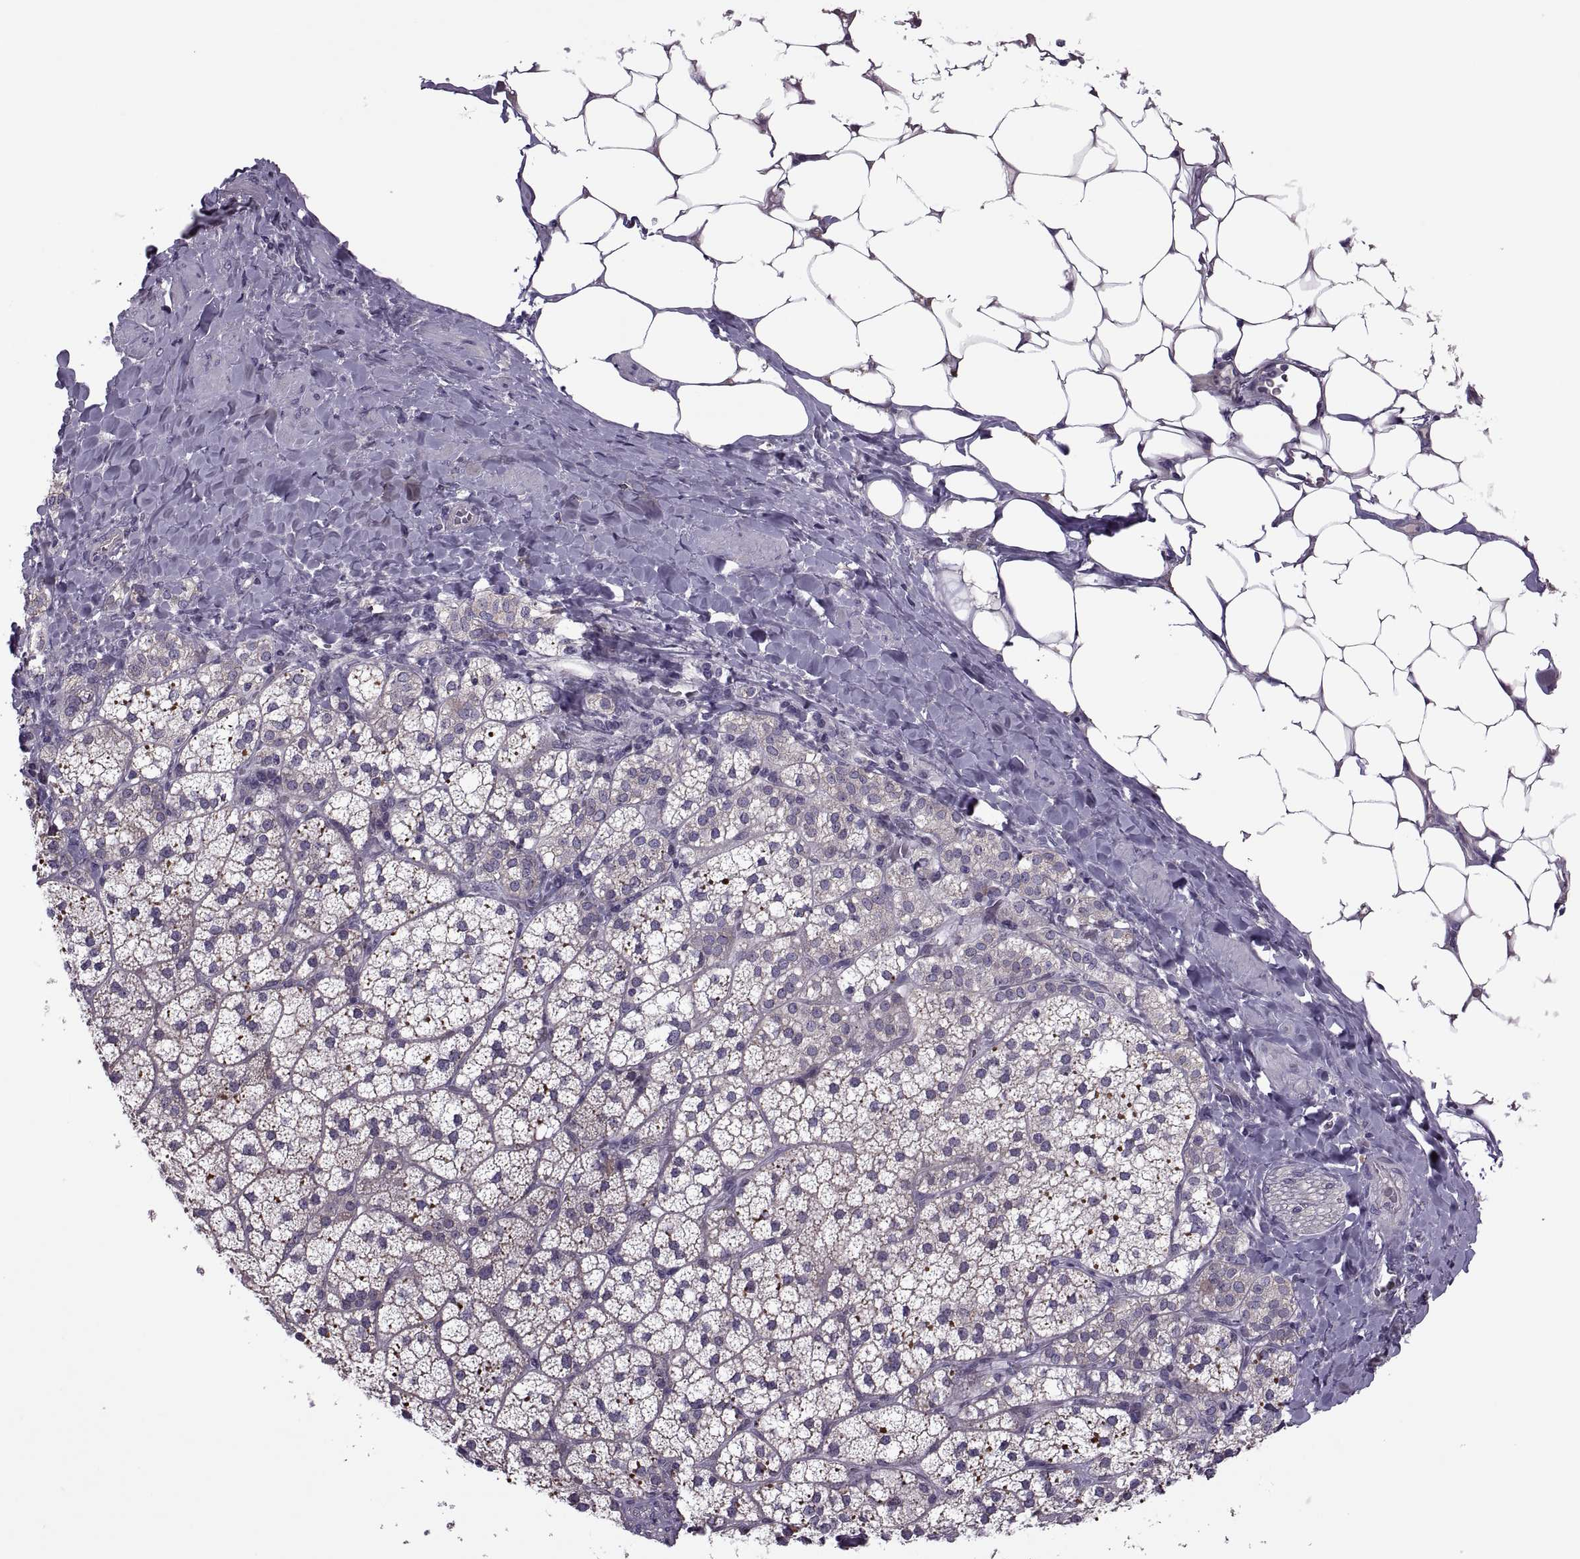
{"staining": {"intensity": "moderate", "quantity": "<25%", "location": "cytoplasmic/membranous"}, "tissue": "adrenal gland", "cell_type": "Glandular cells", "image_type": "normal", "snomed": [{"axis": "morphology", "description": "Normal tissue, NOS"}, {"axis": "topography", "description": "Adrenal gland"}], "caption": "Adrenal gland stained with immunohistochemistry (IHC) shows moderate cytoplasmic/membranous positivity in approximately <25% of glandular cells.", "gene": "ODF3", "patient": {"sex": "male", "age": 53}}